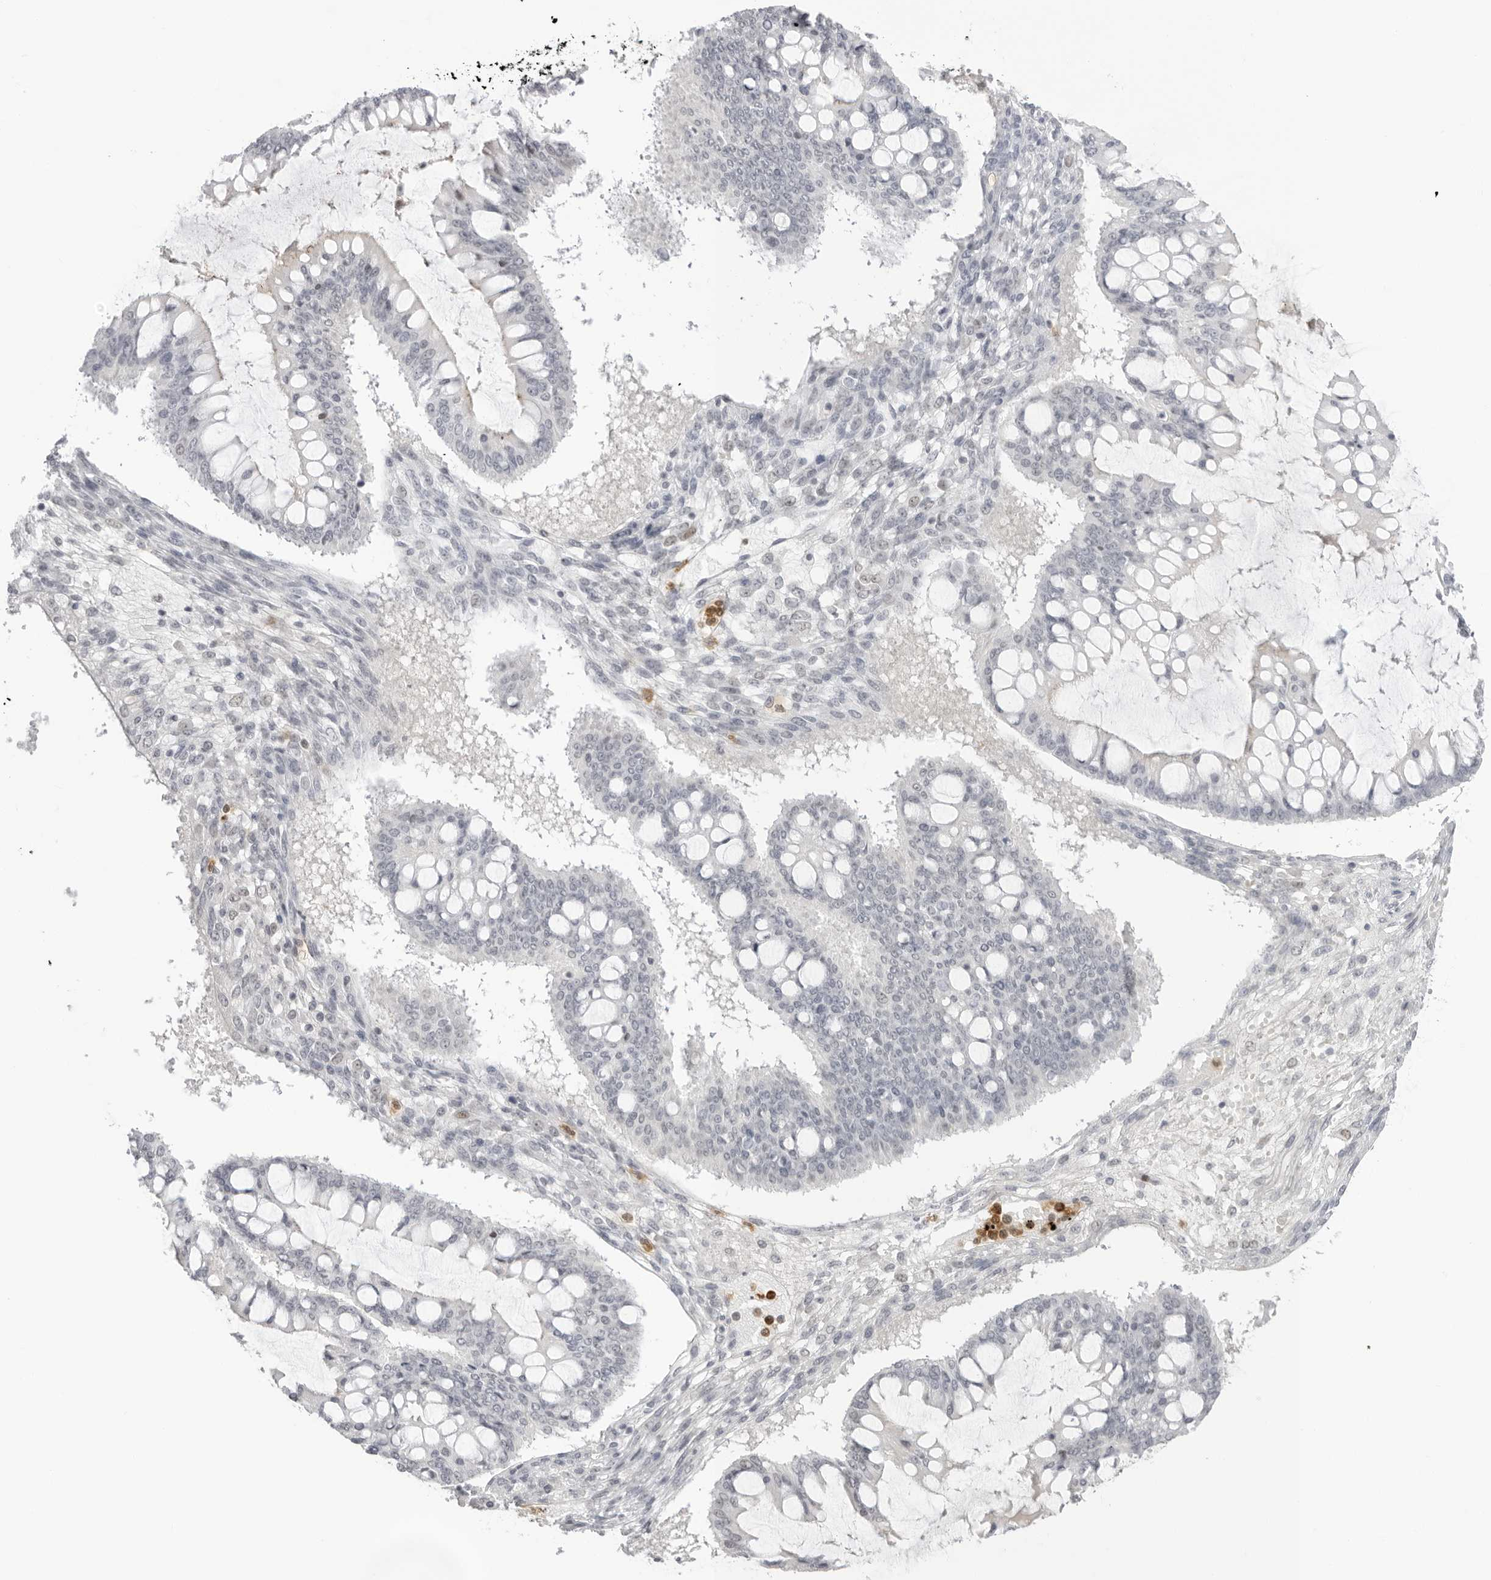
{"staining": {"intensity": "negative", "quantity": "none", "location": "none"}, "tissue": "ovarian cancer", "cell_type": "Tumor cells", "image_type": "cancer", "snomed": [{"axis": "morphology", "description": "Cystadenocarcinoma, mucinous, NOS"}, {"axis": "topography", "description": "Ovary"}], "caption": "Immunohistochemistry (IHC) micrograph of neoplastic tissue: ovarian cancer stained with DAB (3,3'-diaminobenzidine) shows no significant protein expression in tumor cells. (DAB (3,3'-diaminobenzidine) IHC with hematoxylin counter stain).", "gene": "RNF146", "patient": {"sex": "female", "age": 73}}